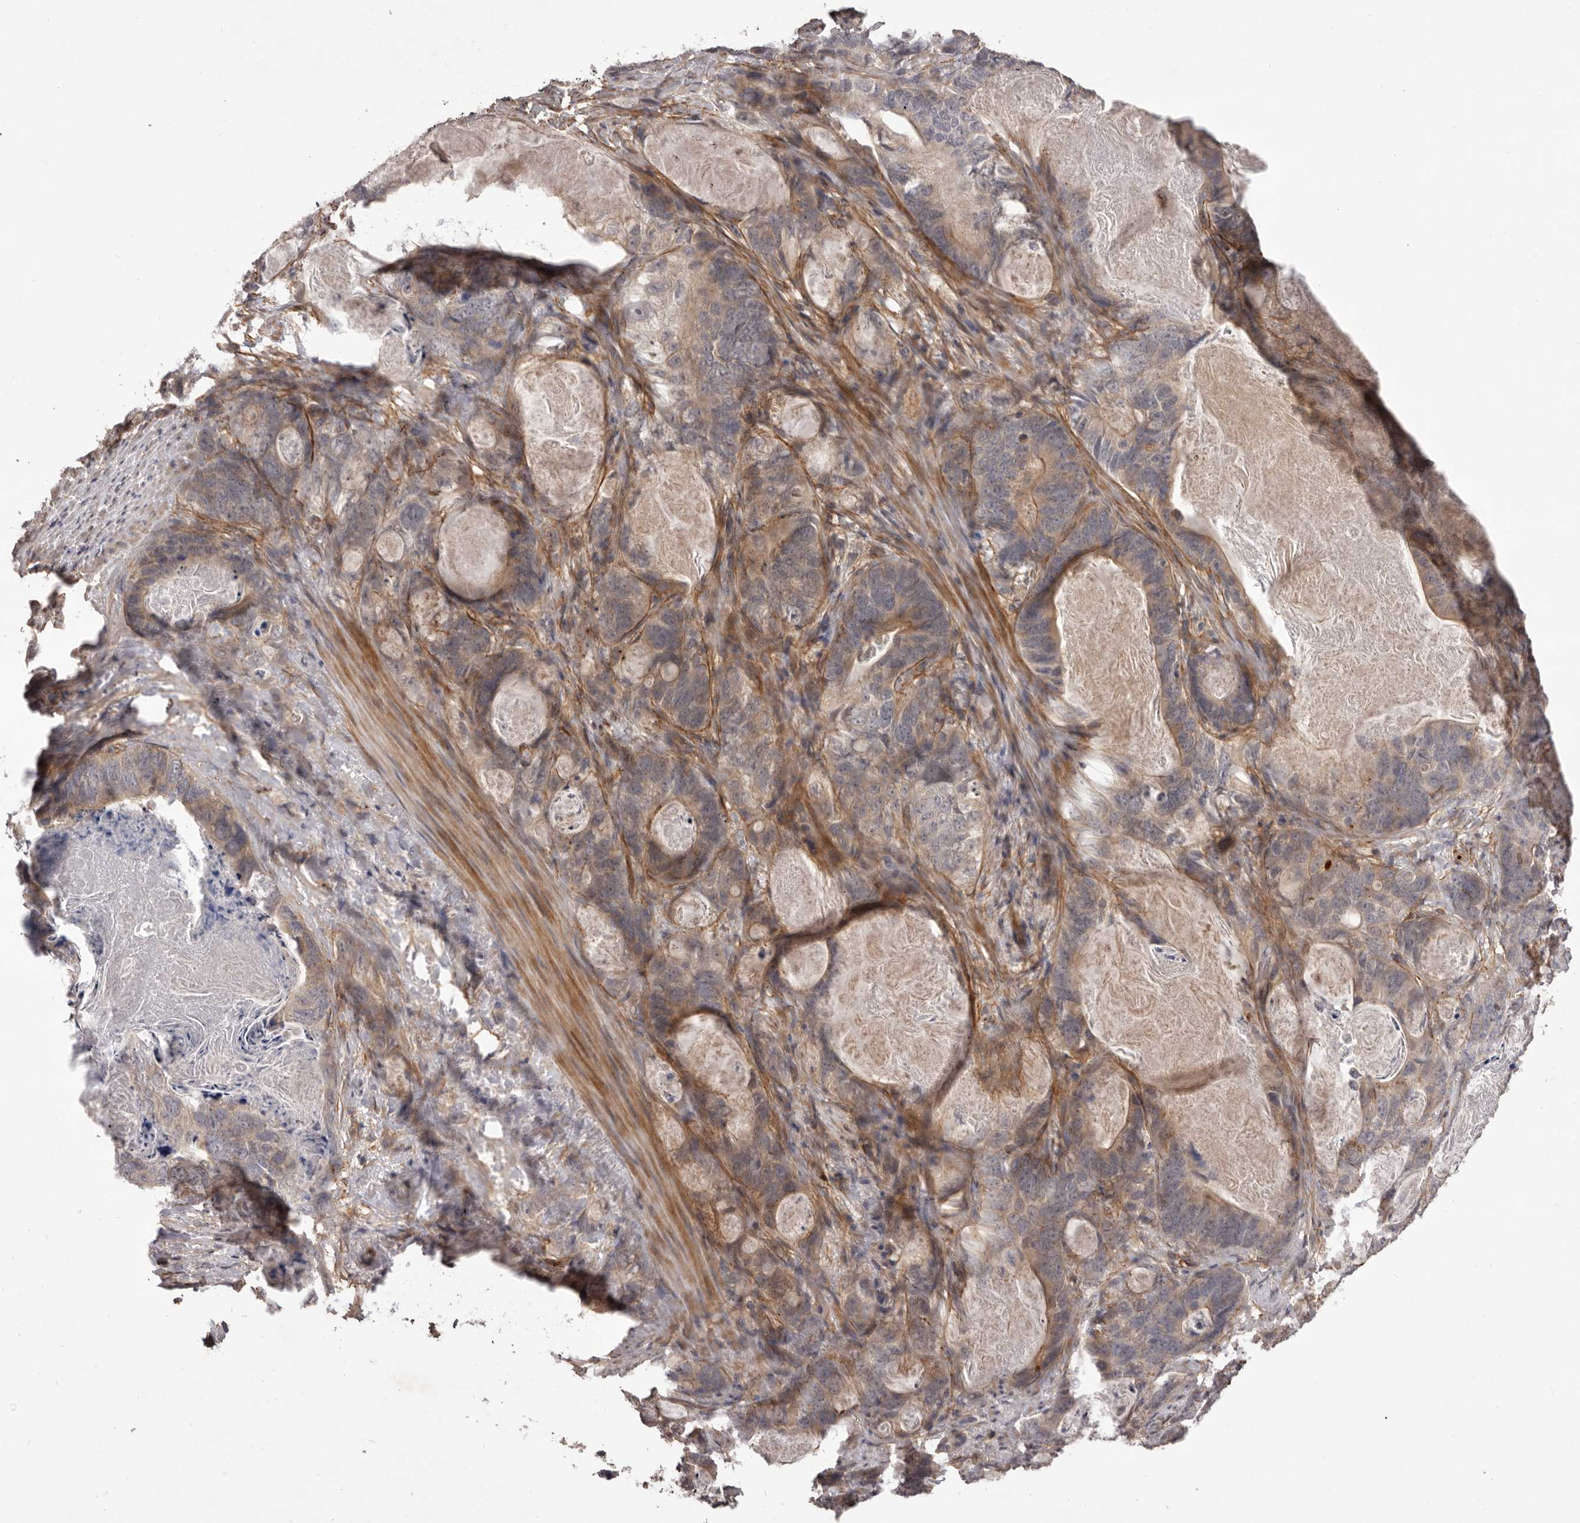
{"staining": {"intensity": "weak", "quantity": ">75%", "location": "cytoplasmic/membranous"}, "tissue": "stomach cancer", "cell_type": "Tumor cells", "image_type": "cancer", "snomed": [{"axis": "morphology", "description": "Normal tissue, NOS"}, {"axis": "morphology", "description": "Adenocarcinoma, NOS"}, {"axis": "topography", "description": "Stomach"}], "caption": "Immunohistochemistry (IHC) (DAB) staining of stomach cancer (adenocarcinoma) exhibits weak cytoplasmic/membranous protein expression in about >75% of tumor cells.", "gene": "HBS1L", "patient": {"sex": "female", "age": 89}}